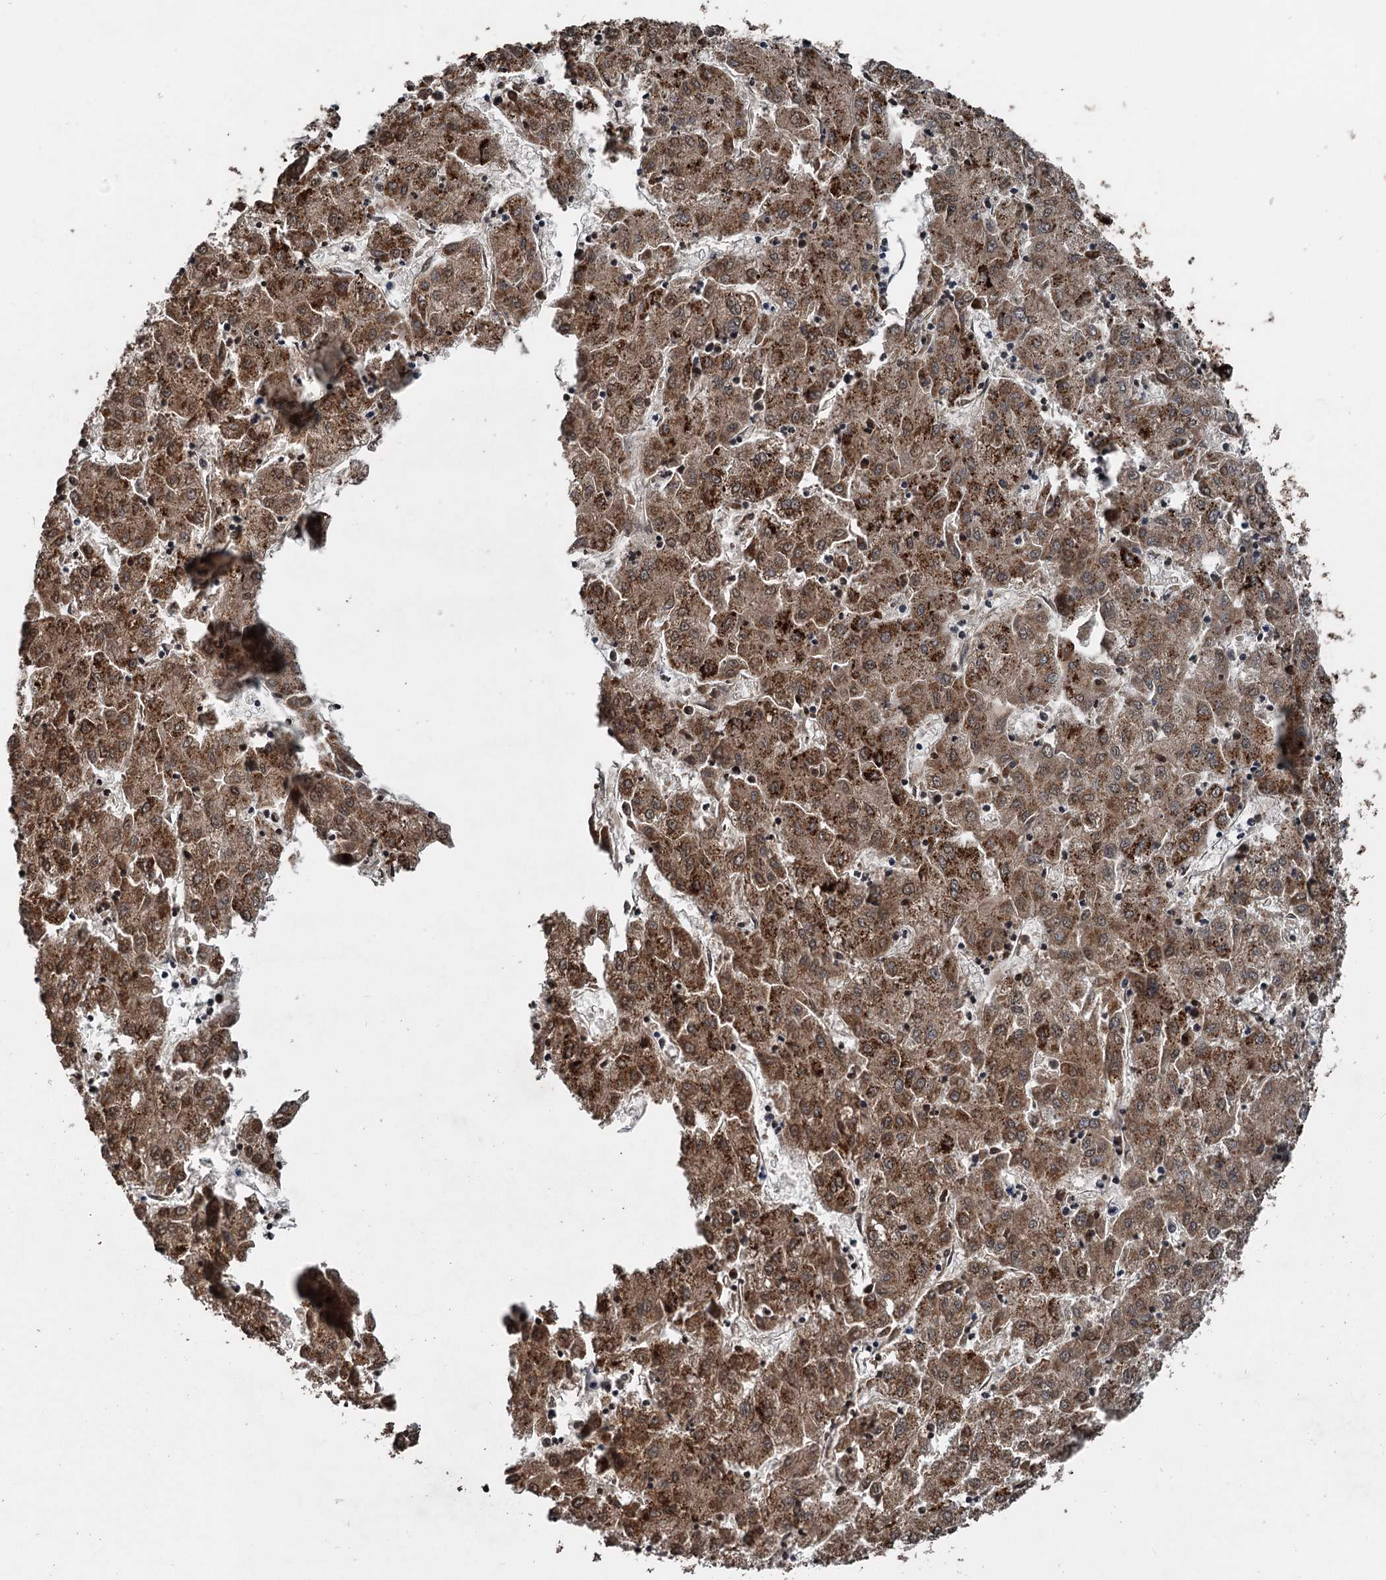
{"staining": {"intensity": "strong", "quantity": ">75%", "location": "cytoplasmic/membranous"}, "tissue": "liver cancer", "cell_type": "Tumor cells", "image_type": "cancer", "snomed": [{"axis": "morphology", "description": "Carcinoma, Hepatocellular, NOS"}, {"axis": "topography", "description": "Liver"}], "caption": "Strong cytoplasmic/membranous positivity for a protein is appreciated in about >75% of tumor cells of liver cancer (hepatocellular carcinoma) using IHC.", "gene": "N4BP2L2", "patient": {"sex": "male", "age": 72}}